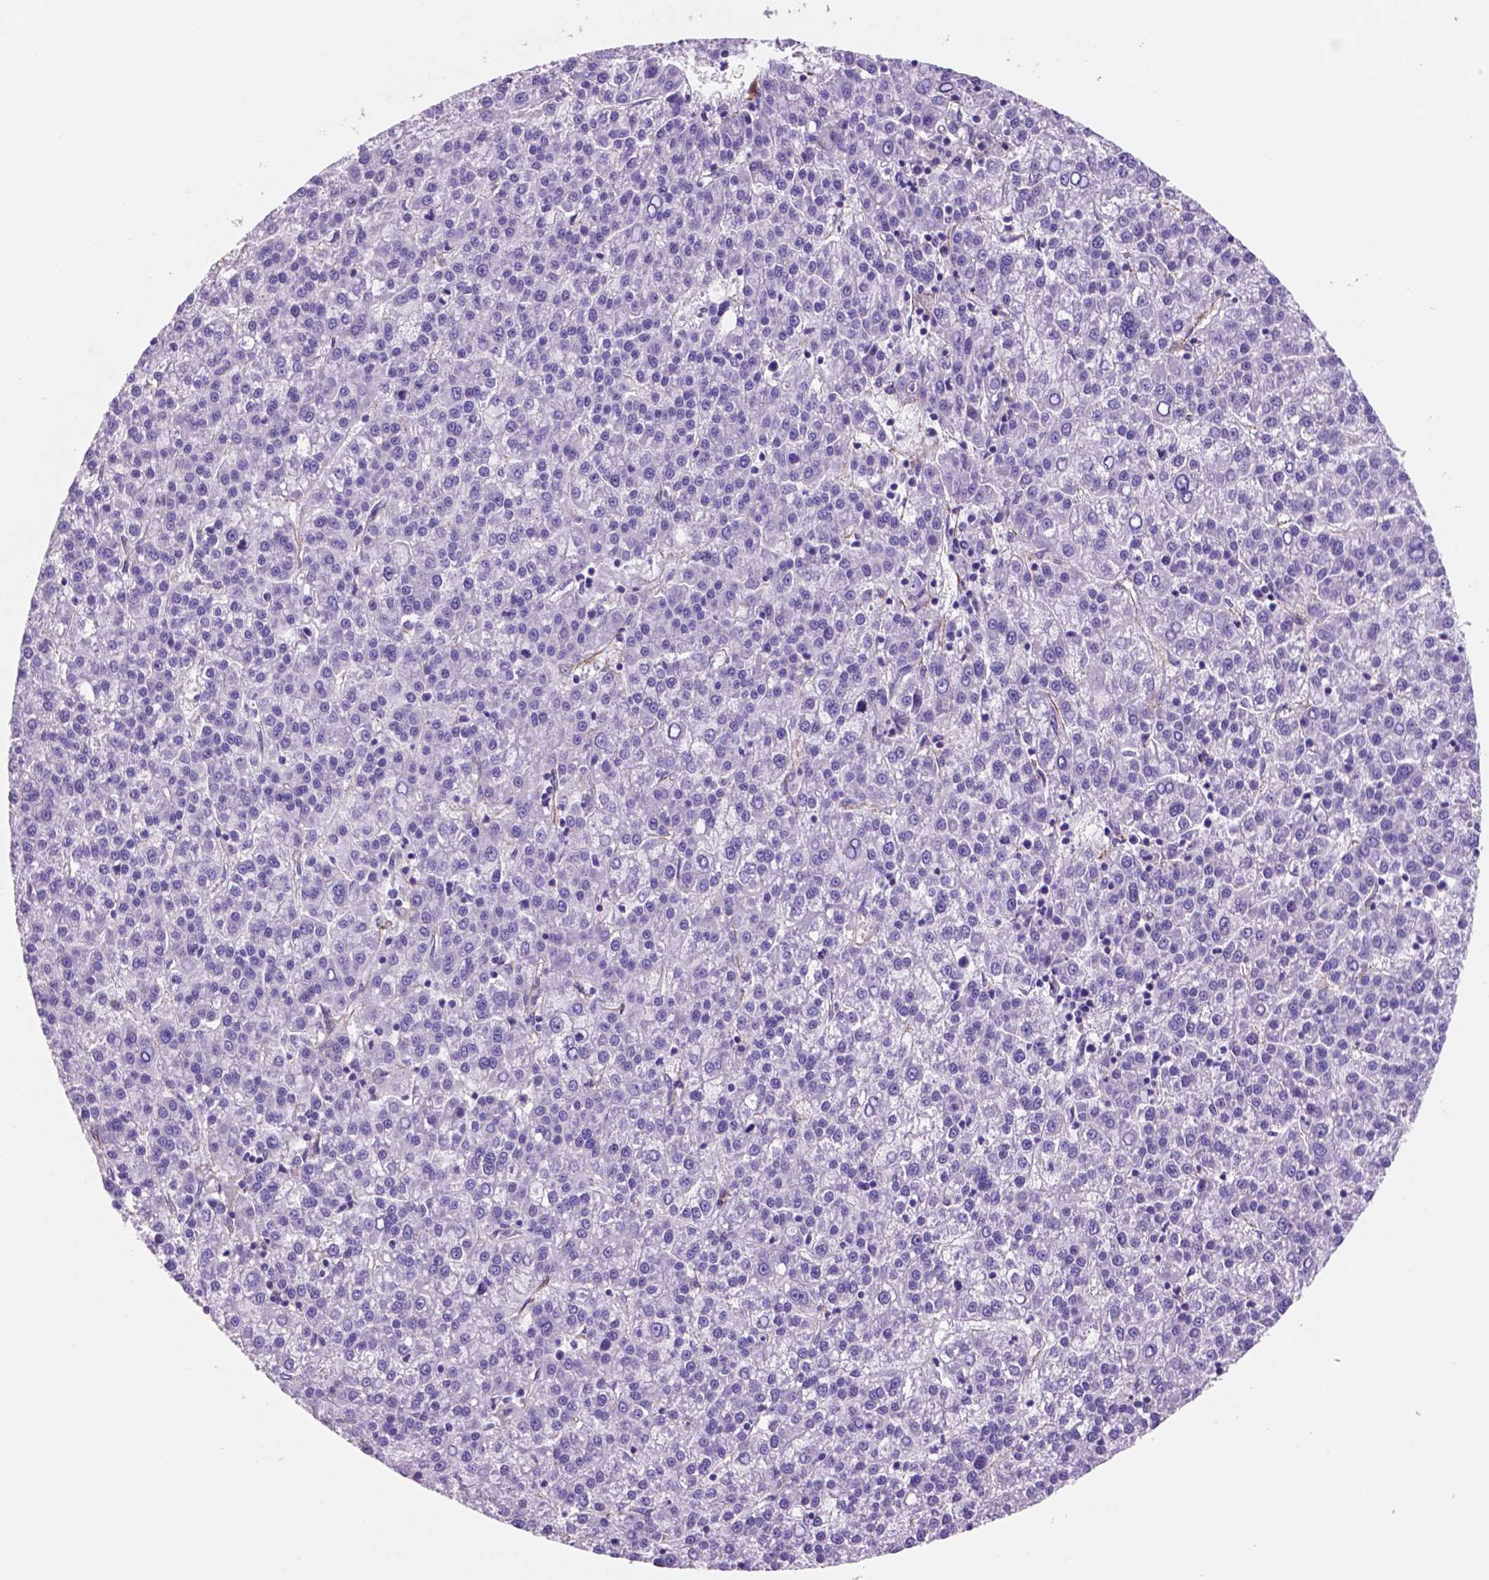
{"staining": {"intensity": "negative", "quantity": "none", "location": "none"}, "tissue": "liver cancer", "cell_type": "Tumor cells", "image_type": "cancer", "snomed": [{"axis": "morphology", "description": "Carcinoma, Hepatocellular, NOS"}, {"axis": "topography", "description": "Liver"}], "caption": "DAB (3,3'-diaminobenzidine) immunohistochemical staining of human liver cancer (hepatocellular carcinoma) shows no significant positivity in tumor cells.", "gene": "TOR2A", "patient": {"sex": "female", "age": 58}}